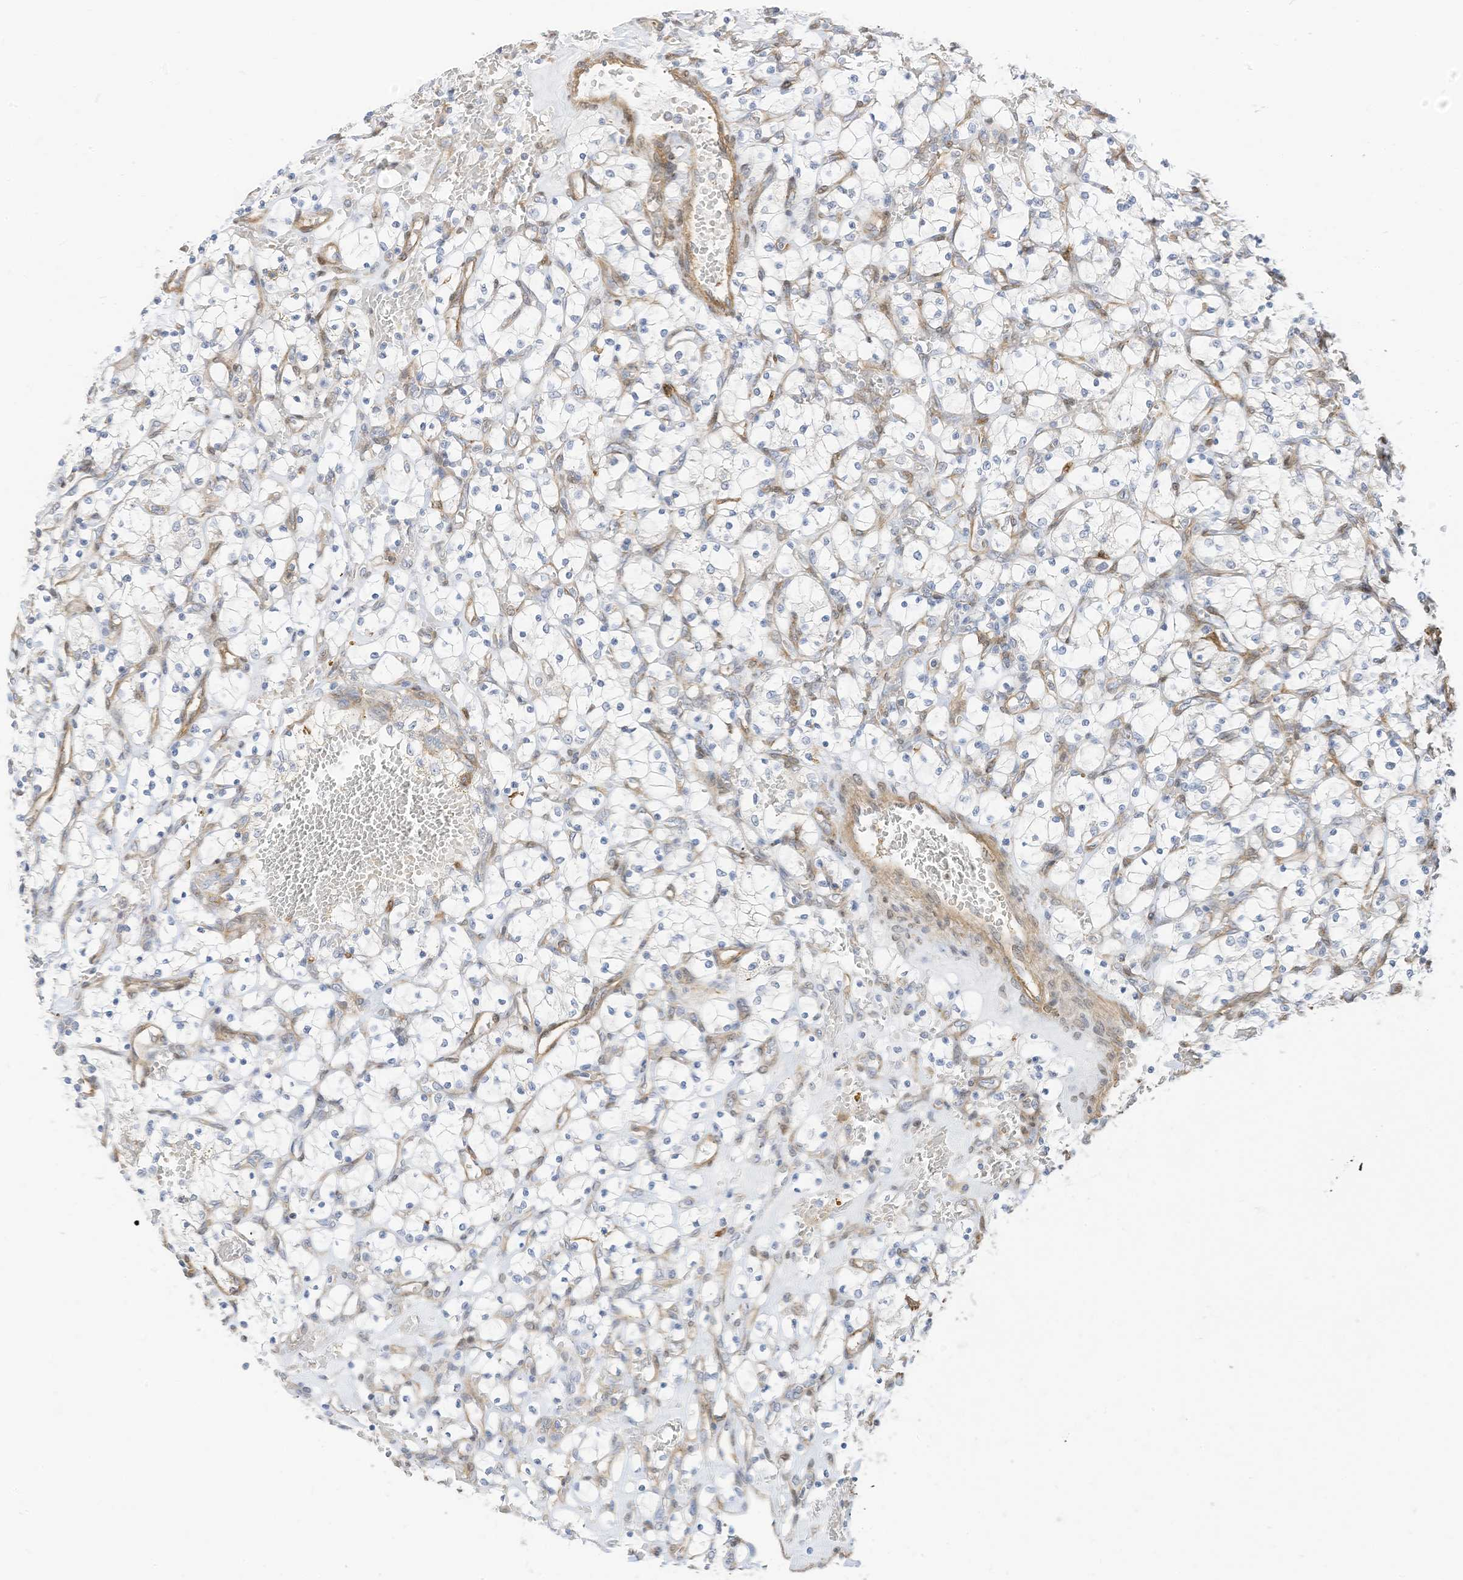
{"staining": {"intensity": "negative", "quantity": "none", "location": "none"}, "tissue": "renal cancer", "cell_type": "Tumor cells", "image_type": "cancer", "snomed": [{"axis": "morphology", "description": "Adenocarcinoma, NOS"}, {"axis": "topography", "description": "Kidney"}], "caption": "Photomicrograph shows no protein positivity in tumor cells of adenocarcinoma (renal) tissue. (DAB (3,3'-diaminobenzidine) immunohistochemistry (IHC) visualized using brightfield microscopy, high magnification).", "gene": "ATP13A1", "patient": {"sex": "female", "age": 69}}